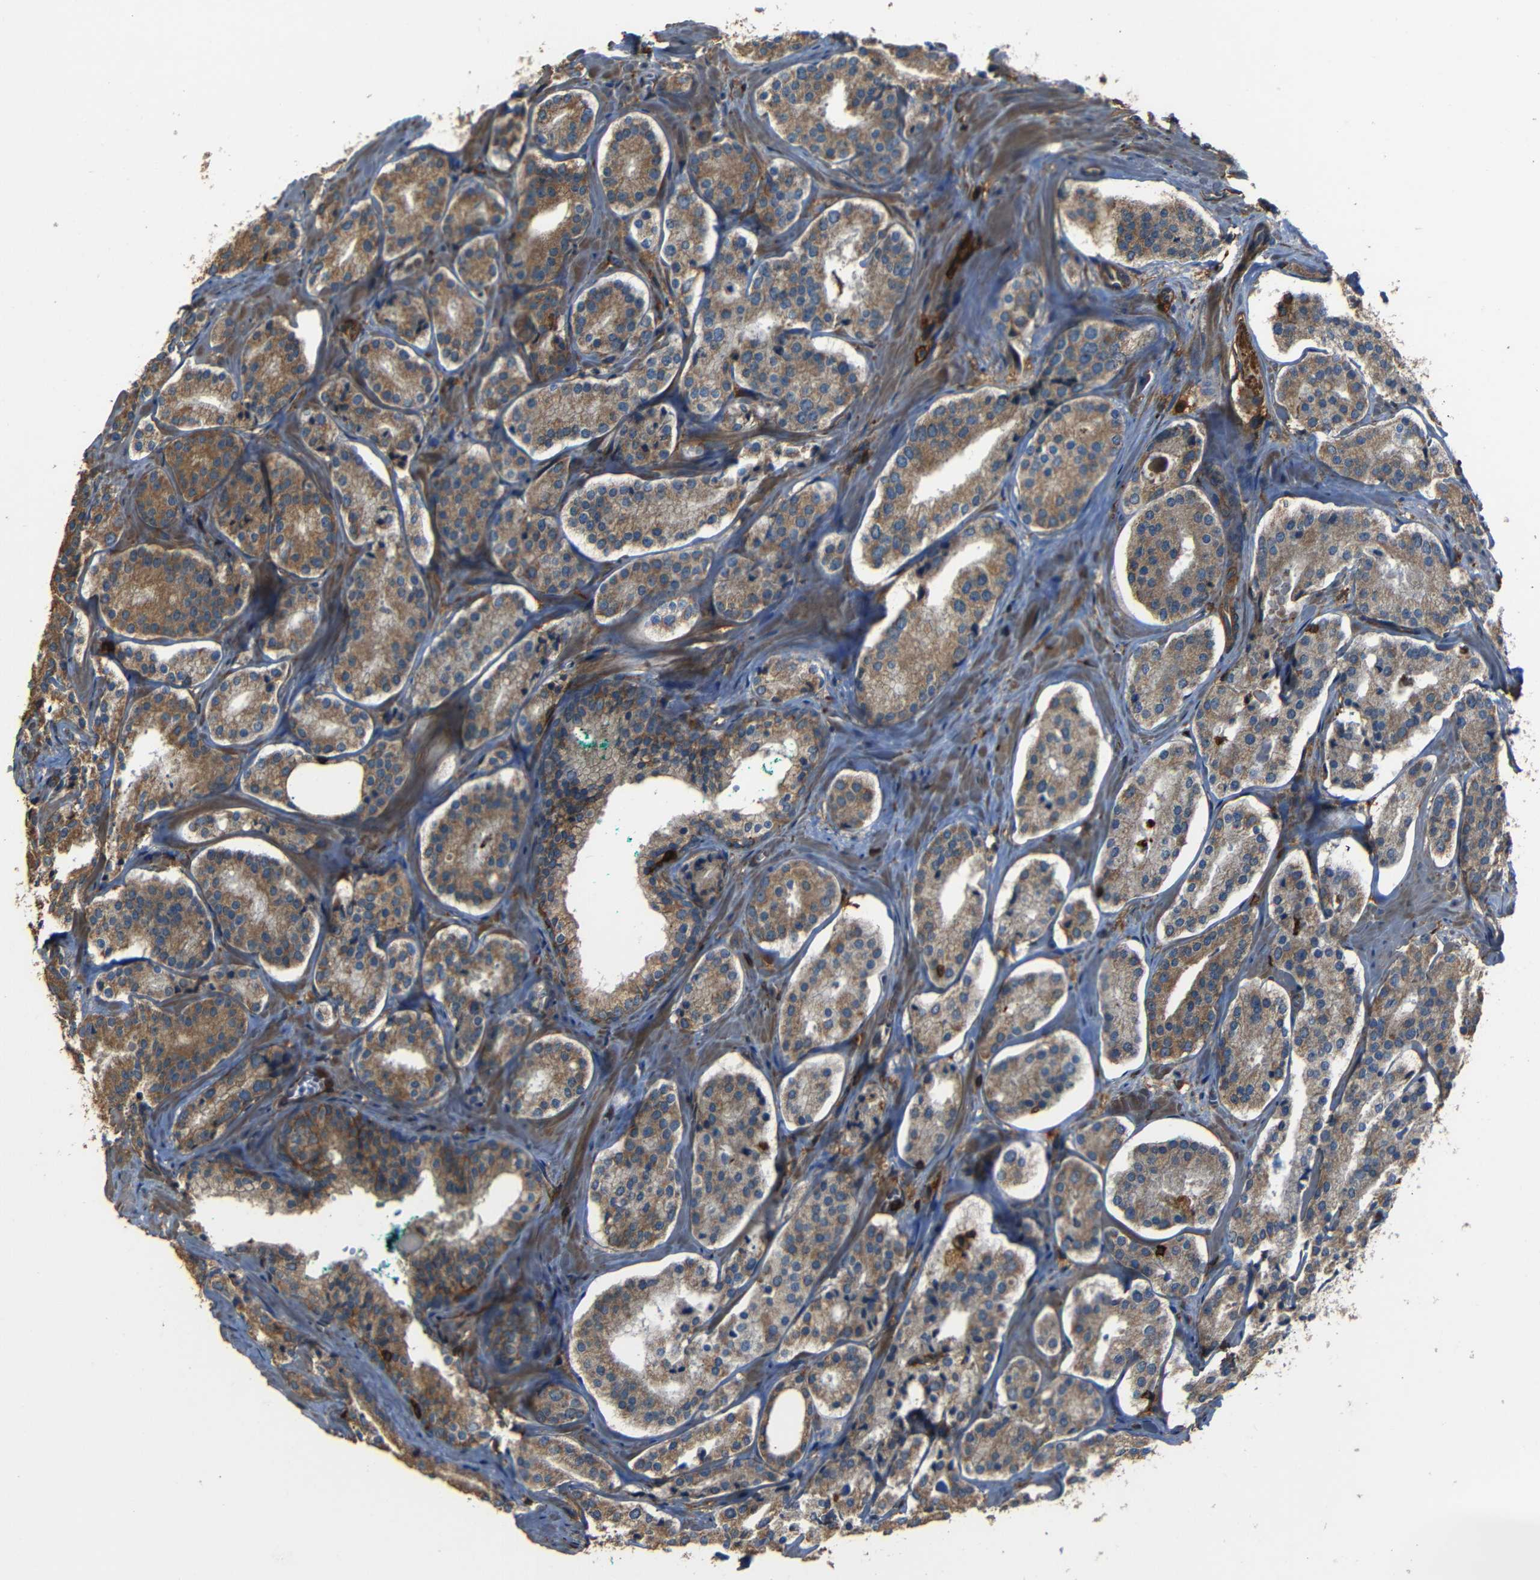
{"staining": {"intensity": "moderate", "quantity": ">75%", "location": "cytoplasmic/membranous"}, "tissue": "prostate cancer", "cell_type": "Tumor cells", "image_type": "cancer", "snomed": [{"axis": "morphology", "description": "Adenocarcinoma, High grade"}, {"axis": "topography", "description": "Prostate"}], "caption": "Human prostate cancer stained for a protein (brown) reveals moderate cytoplasmic/membranous positive positivity in about >75% of tumor cells.", "gene": "ADGRE5", "patient": {"sex": "male", "age": 60}}